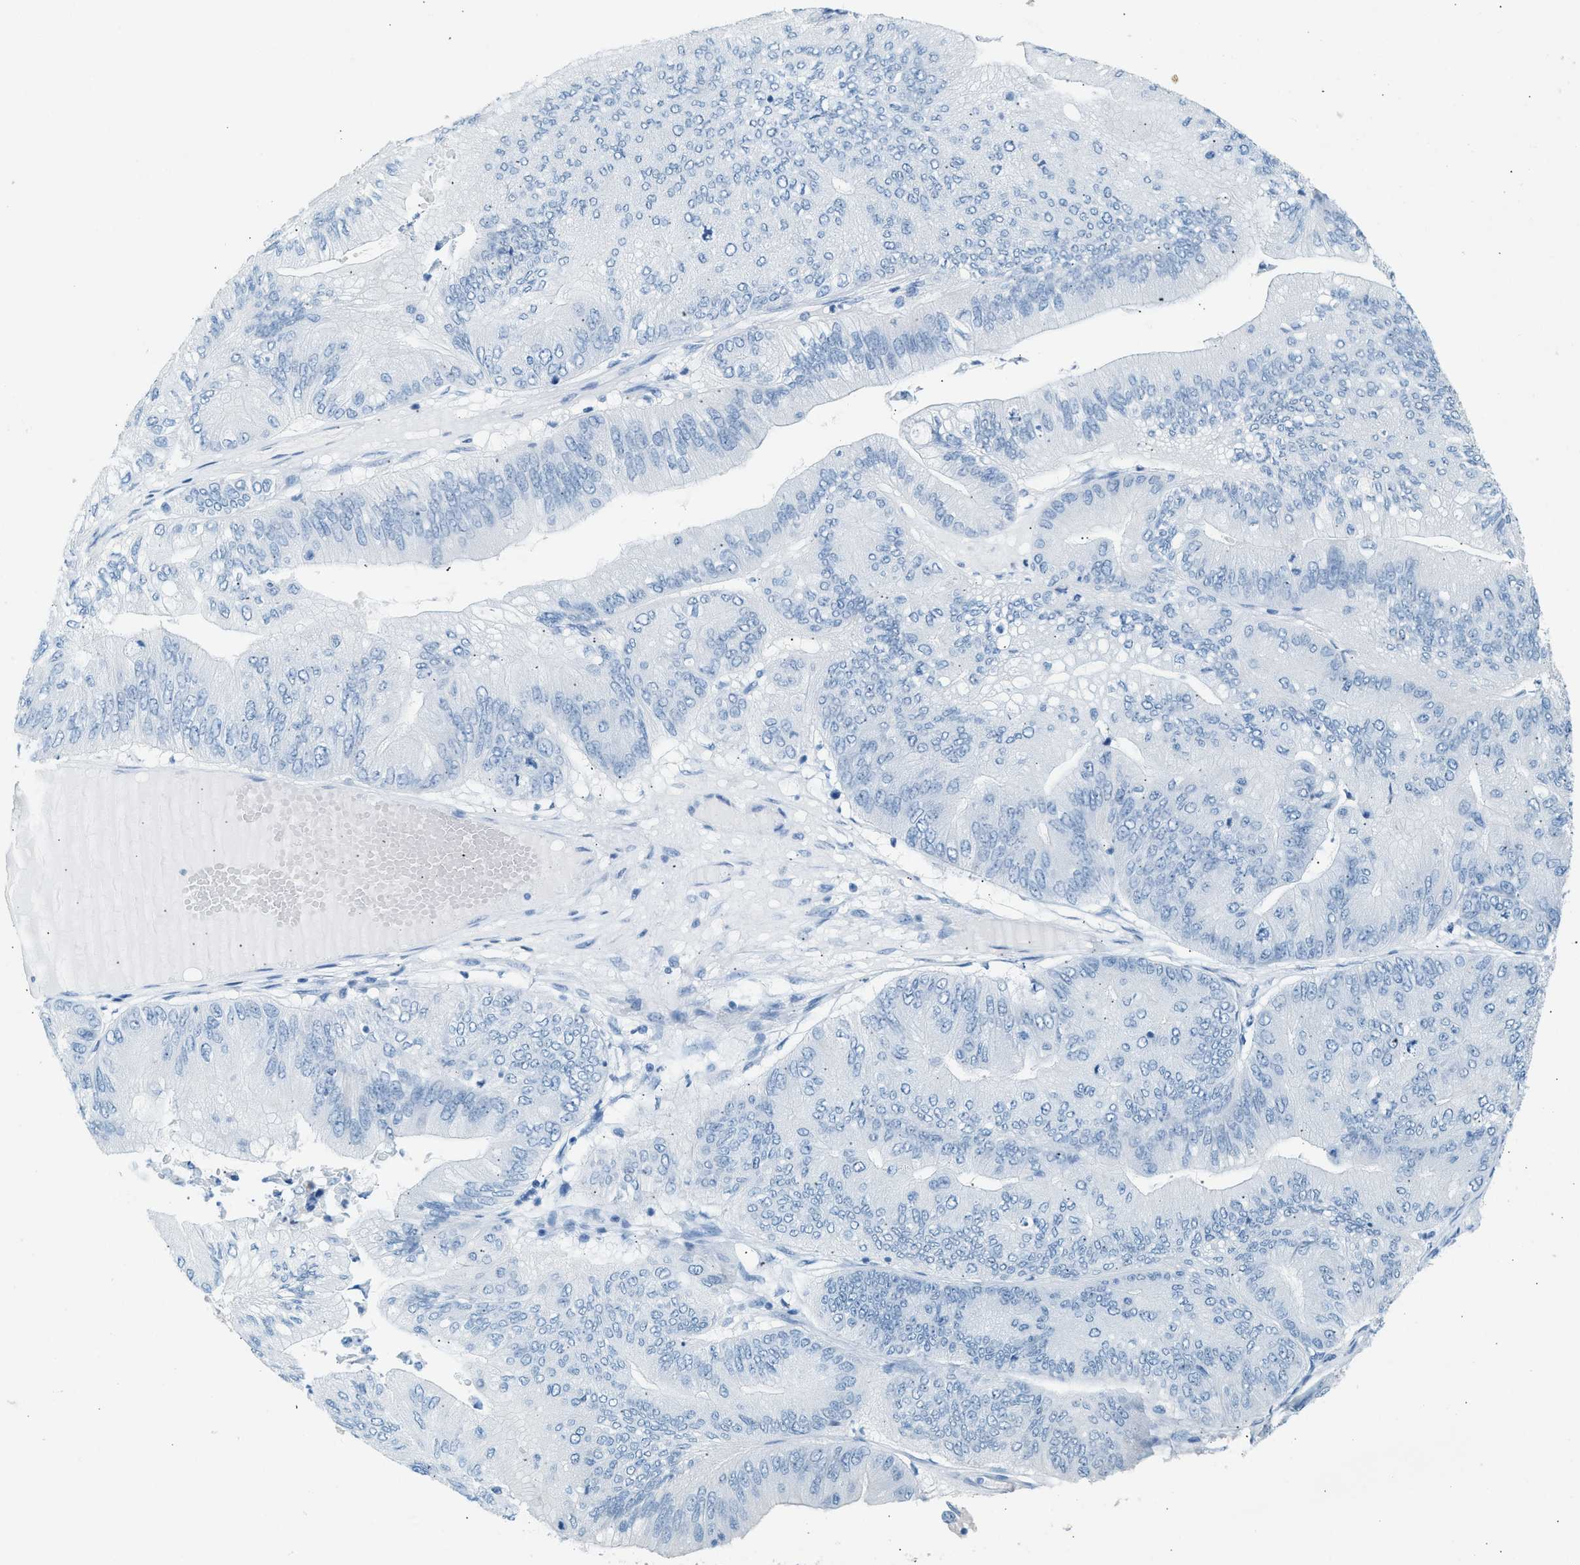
{"staining": {"intensity": "negative", "quantity": "none", "location": "none"}, "tissue": "ovarian cancer", "cell_type": "Tumor cells", "image_type": "cancer", "snomed": [{"axis": "morphology", "description": "Cystadenocarcinoma, mucinous, NOS"}, {"axis": "topography", "description": "Ovary"}], "caption": "This is an IHC micrograph of ovarian cancer (mucinous cystadenocarcinoma). There is no staining in tumor cells.", "gene": "HHATL", "patient": {"sex": "female", "age": 61}}